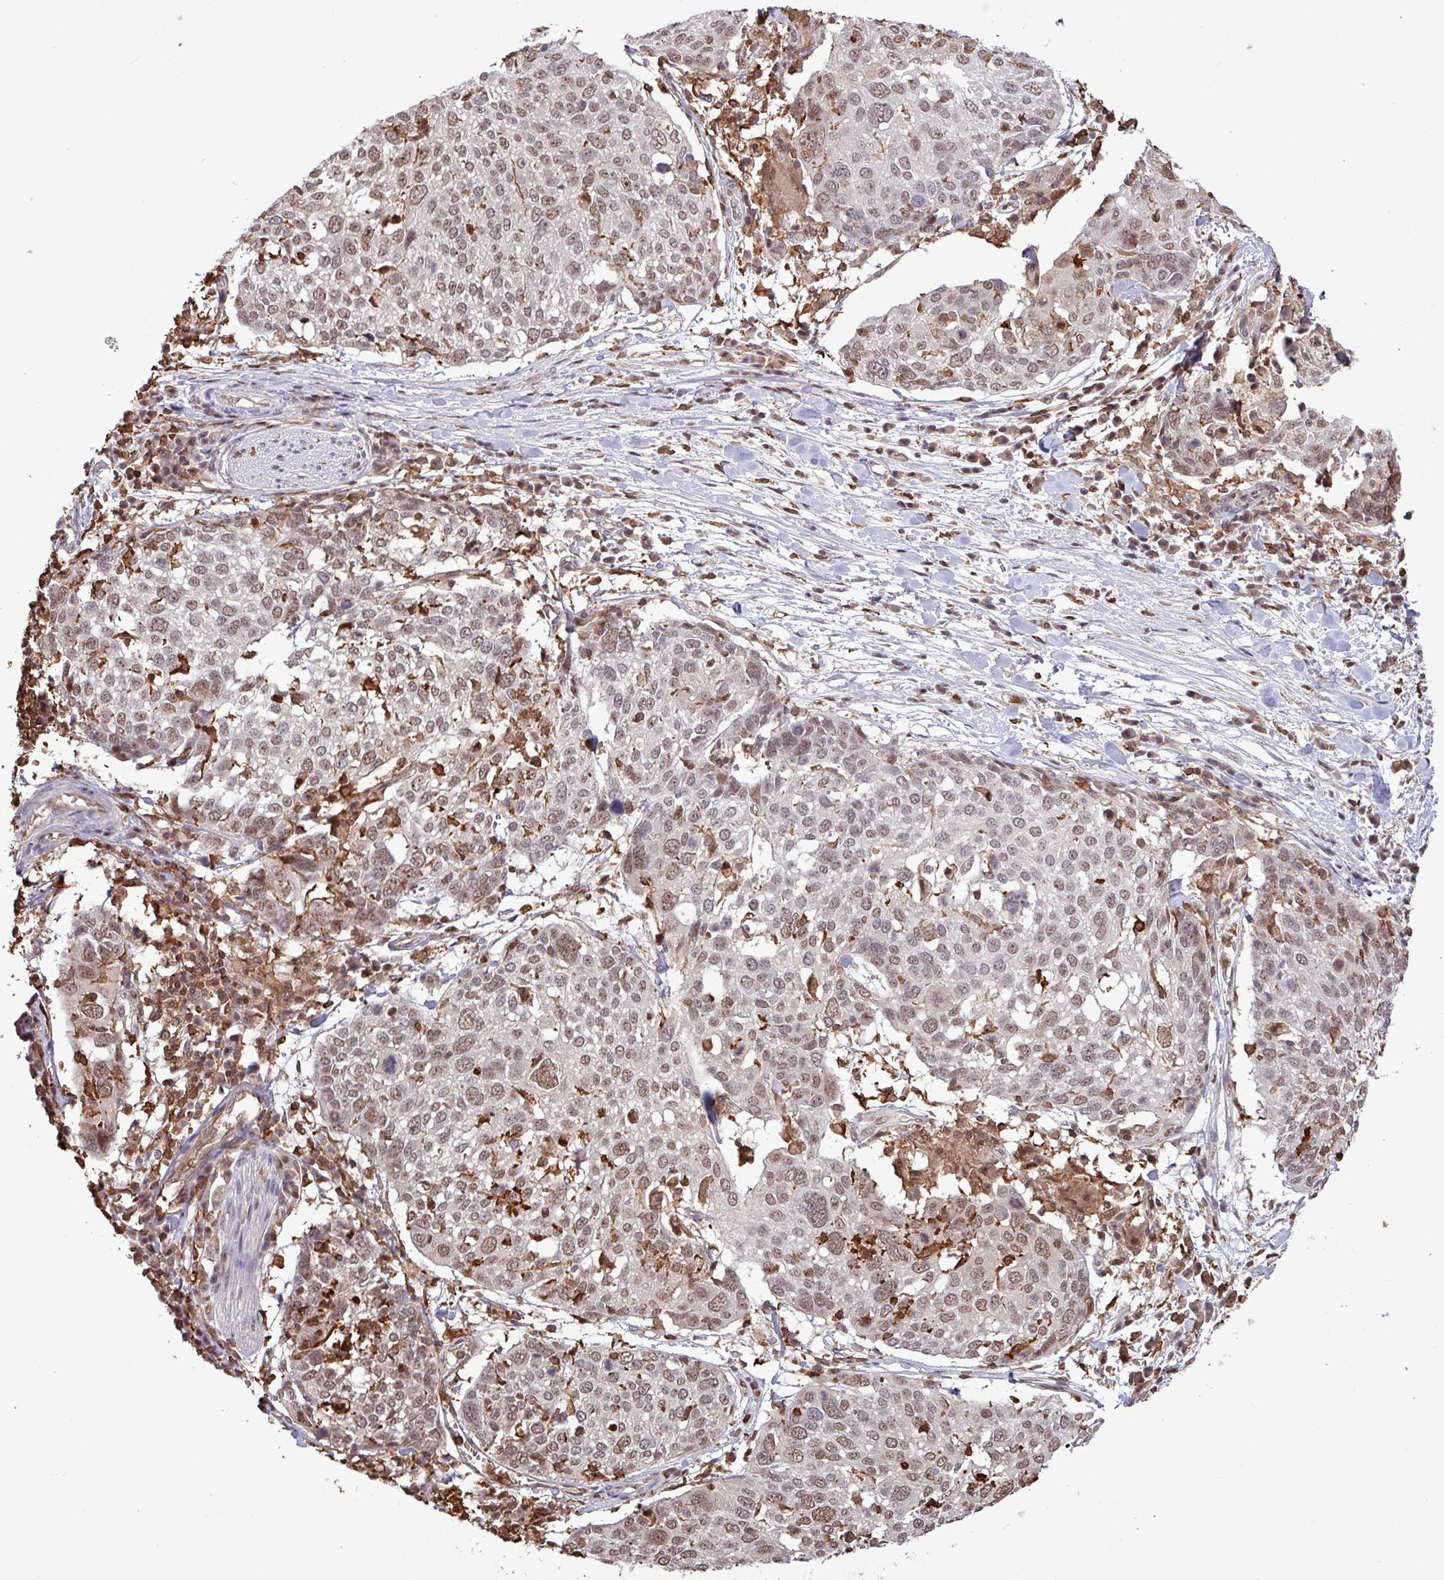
{"staining": {"intensity": "moderate", "quantity": ">75%", "location": "nuclear"}, "tissue": "lung cancer", "cell_type": "Tumor cells", "image_type": "cancer", "snomed": [{"axis": "morphology", "description": "Squamous cell carcinoma, NOS"}, {"axis": "topography", "description": "Lung"}], "caption": "The image demonstrates immunohistochemical staining of squamous cell carcinoma (lung). There is moderate nuclear staining is present in about >75% of tumor cells.", "gene": "GON7", "patient": {"sex": "male", "age": 65}}